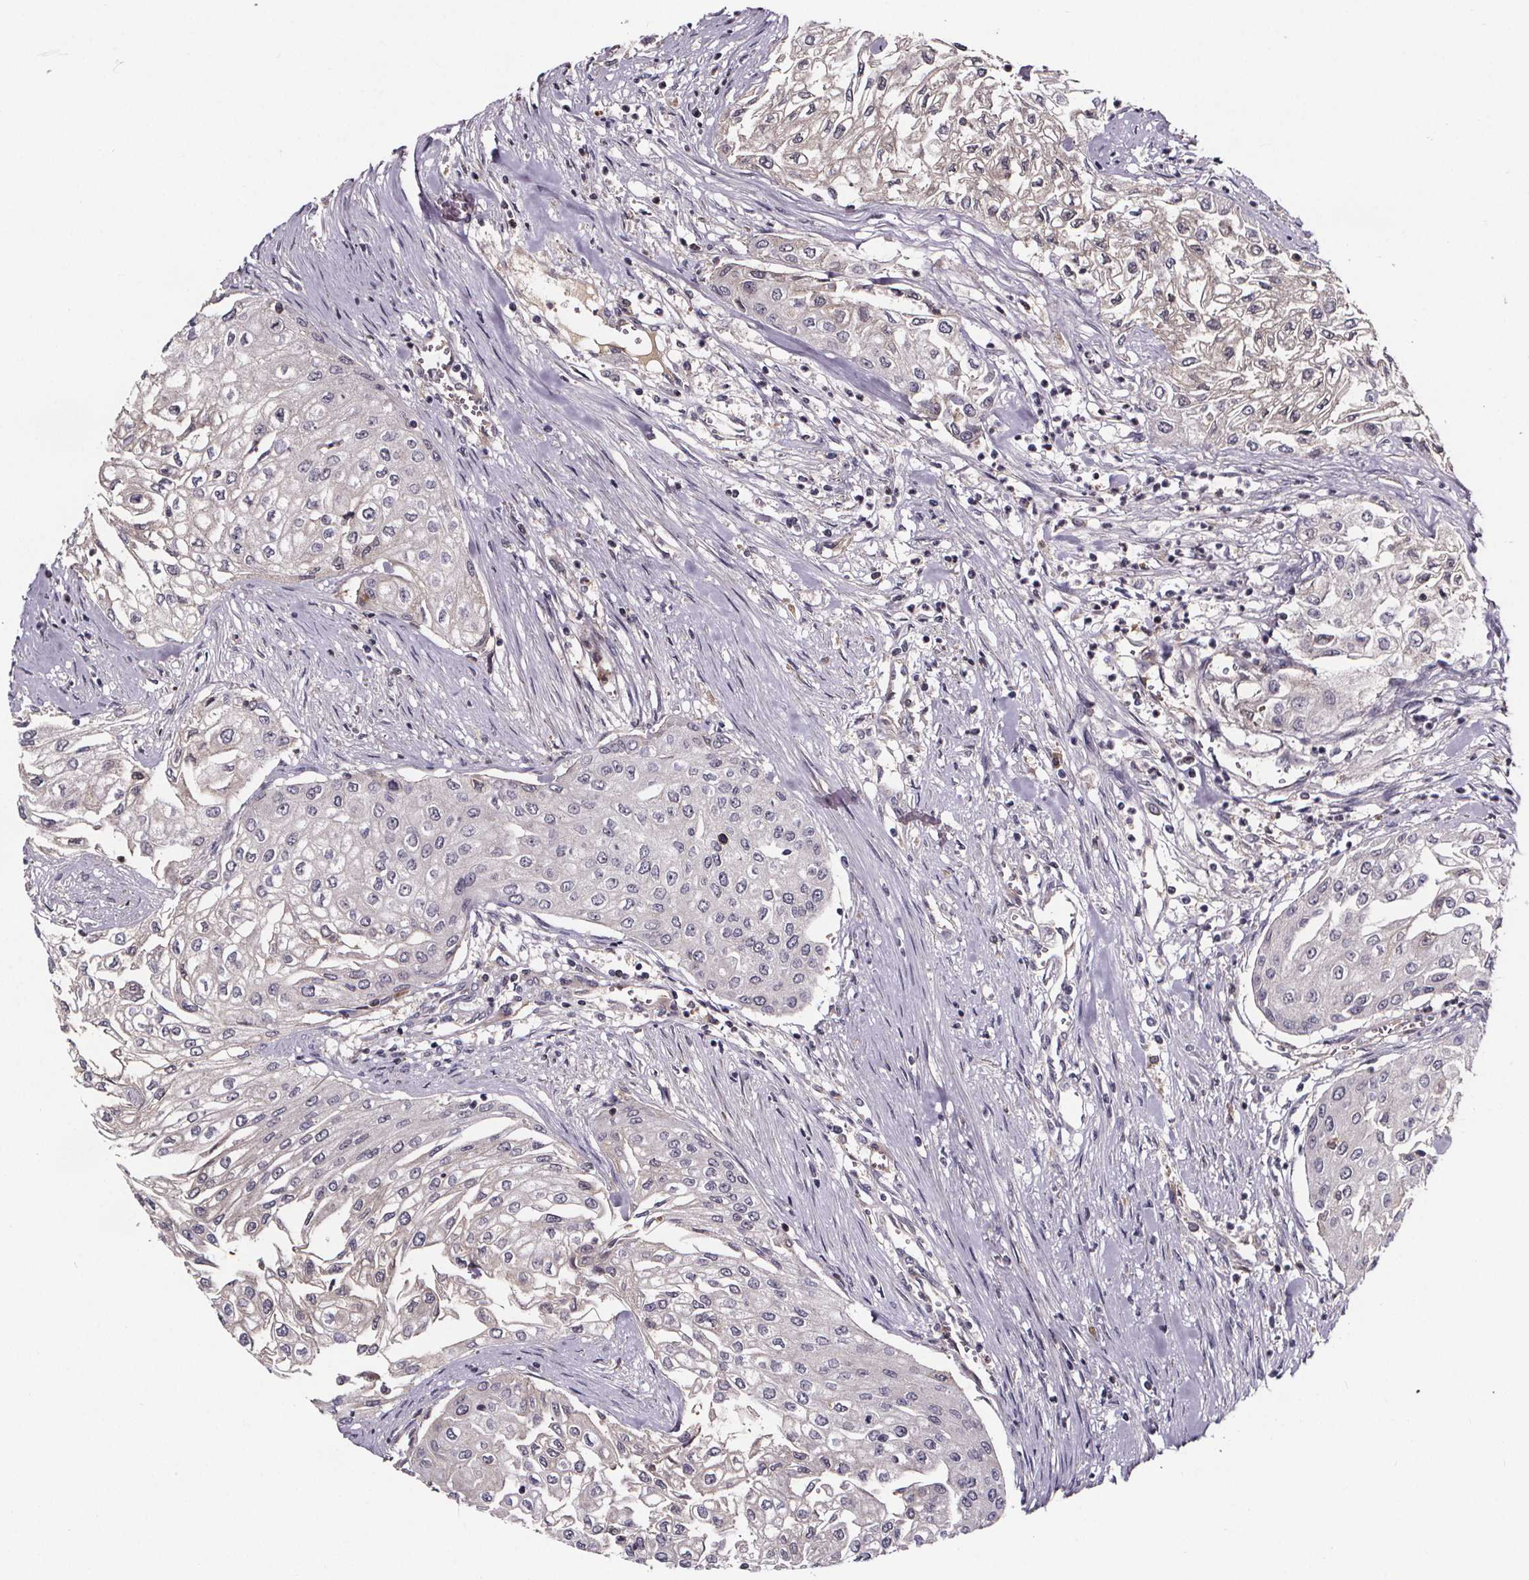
{"staining": {"intensity": "negative", "quantity": "none", "location": "none"}, "tissue": "urothelial cancer", "cell_type": "Tumor cells", "image_type": "cancer", "snomed": [{"axis": "morphology", "description": "Urothelial carcinoma, High grade"}, {"axis": "topography", "description": "Urinary bladder"}], "caption": "Tumor cells are negative for protein expression in human urothelial cancer.", "gene": "NPHP4", "patient": {"sex": "male", "age": 62}}